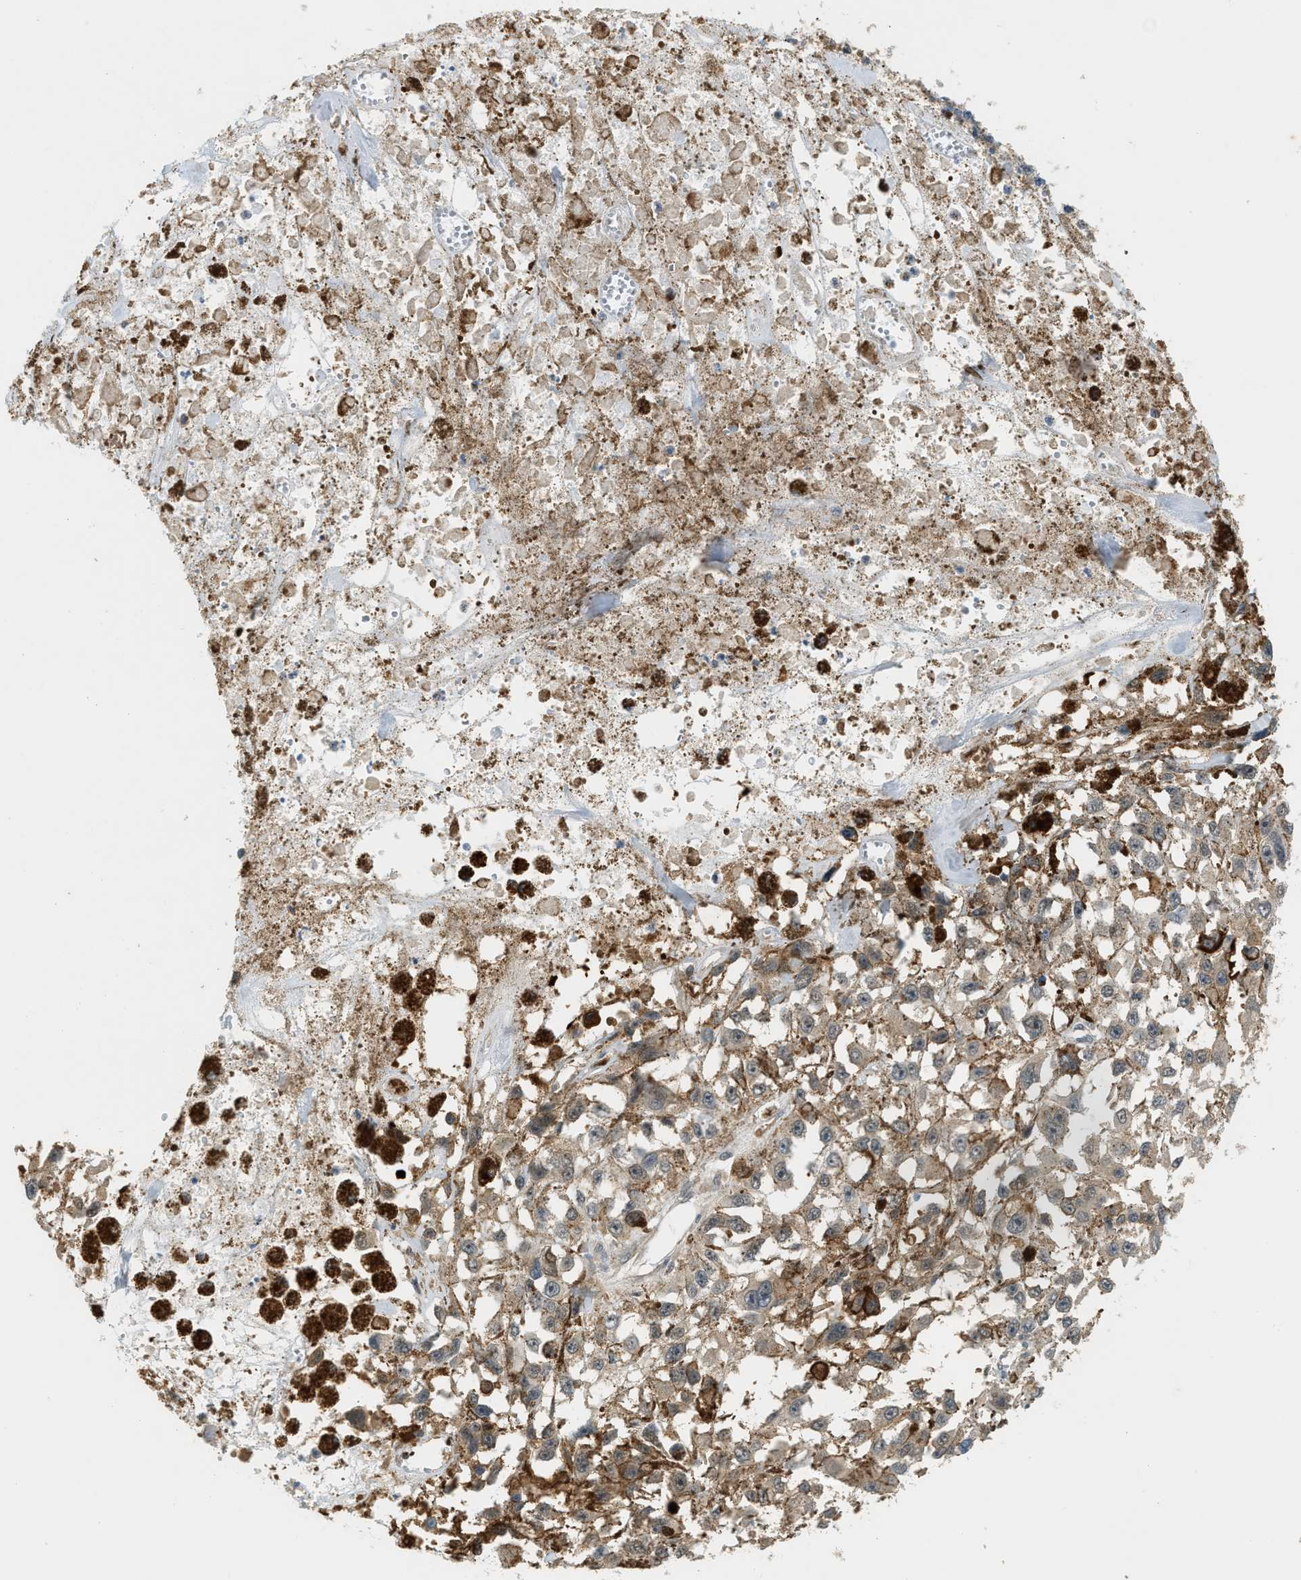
{"staining": {"intensity": "weak", "quantity": ">75%", "location": "cytoplasmic/membranous"}, "tissue": "melanoma", "cell_type": "Tumor cells", "image_type": "cancer", "snomed": [{"axis": "morphology", "description": "Malignant melanoma, Metastatic site"}, {"axis": "topography", "description": "Lymph node"}], "caption": "Tumor cells reveal low levels of weak cytoplasmic/membranous expression in about >75% of cells in human malignant melanoma (metastatic site). Using DAB (brown) and hematoxylin (blue) stains, captured at high magnification using brightfield microscopy.", "gene": "PDCL3", "patient": {"sex": "male", "age": 59}}